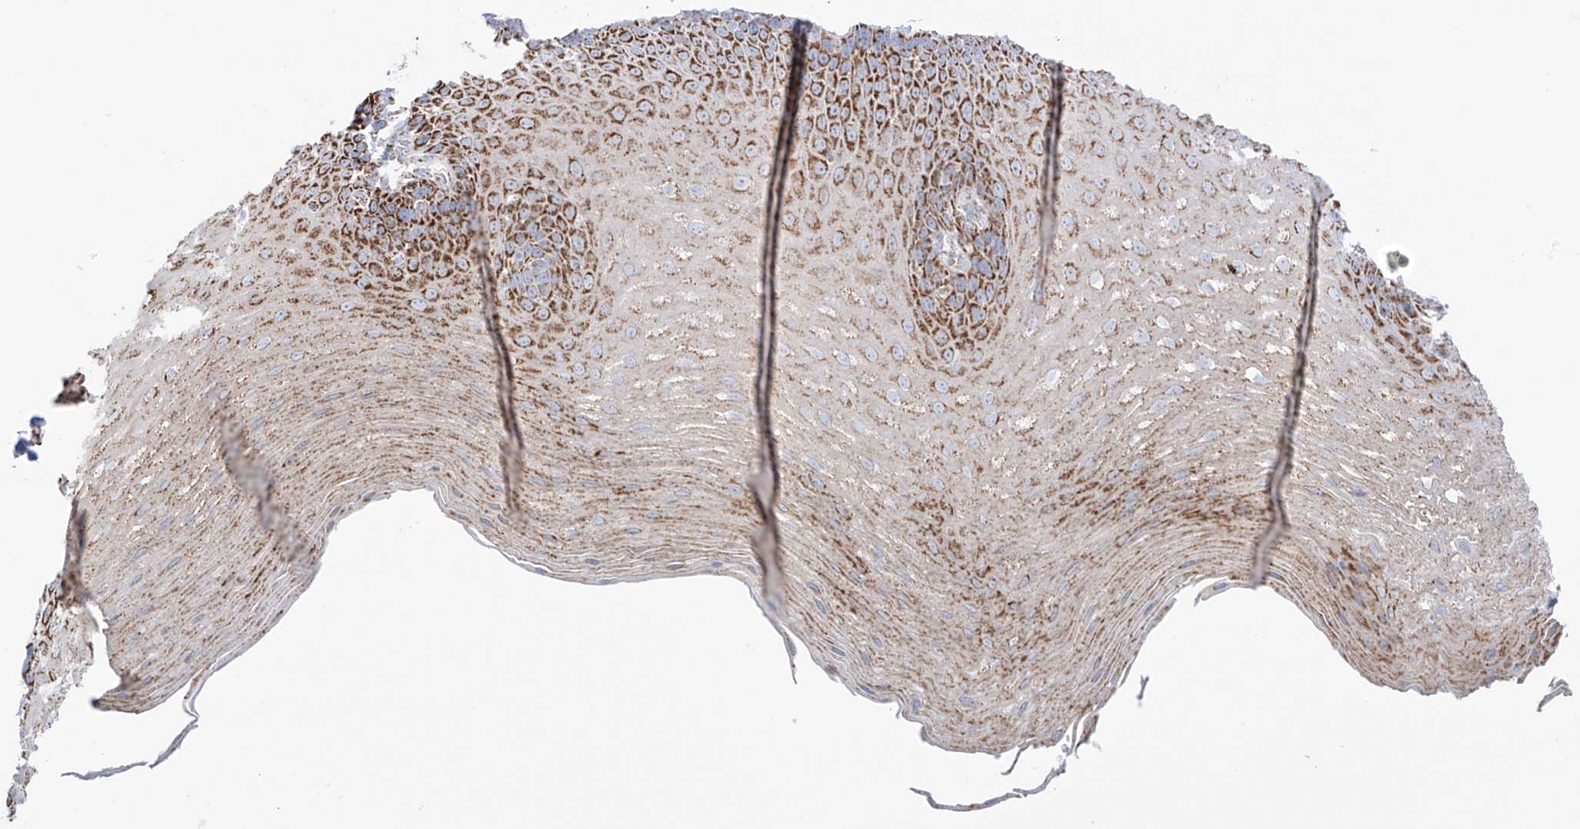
{"staining": {"intensity": "strong", "quantity": ">75%", "location": "cytoplasmic/membranous"}, "tissue": "esophagus", "cell_type": "Squamous epithelial cells", "image_type": "normal", "snomed": [{"axis": "morphology", "description": "Normal tissue, NOS"}, {"axis": "topography", "description": "Esophagus"}], "caption": "A micrograph of esophagus stained for a protein exhibits strong cytoplasmic/membranous brown staining in squamous epithelial cells. The protein is stained brown, and the nuclei are stained in blue (DAB (3,3'-diaminobenzidine) IHC with brightfield microscopy, high magnification).", "gene": "XKR3", "patient": {"sex": "male", "age": 62}}